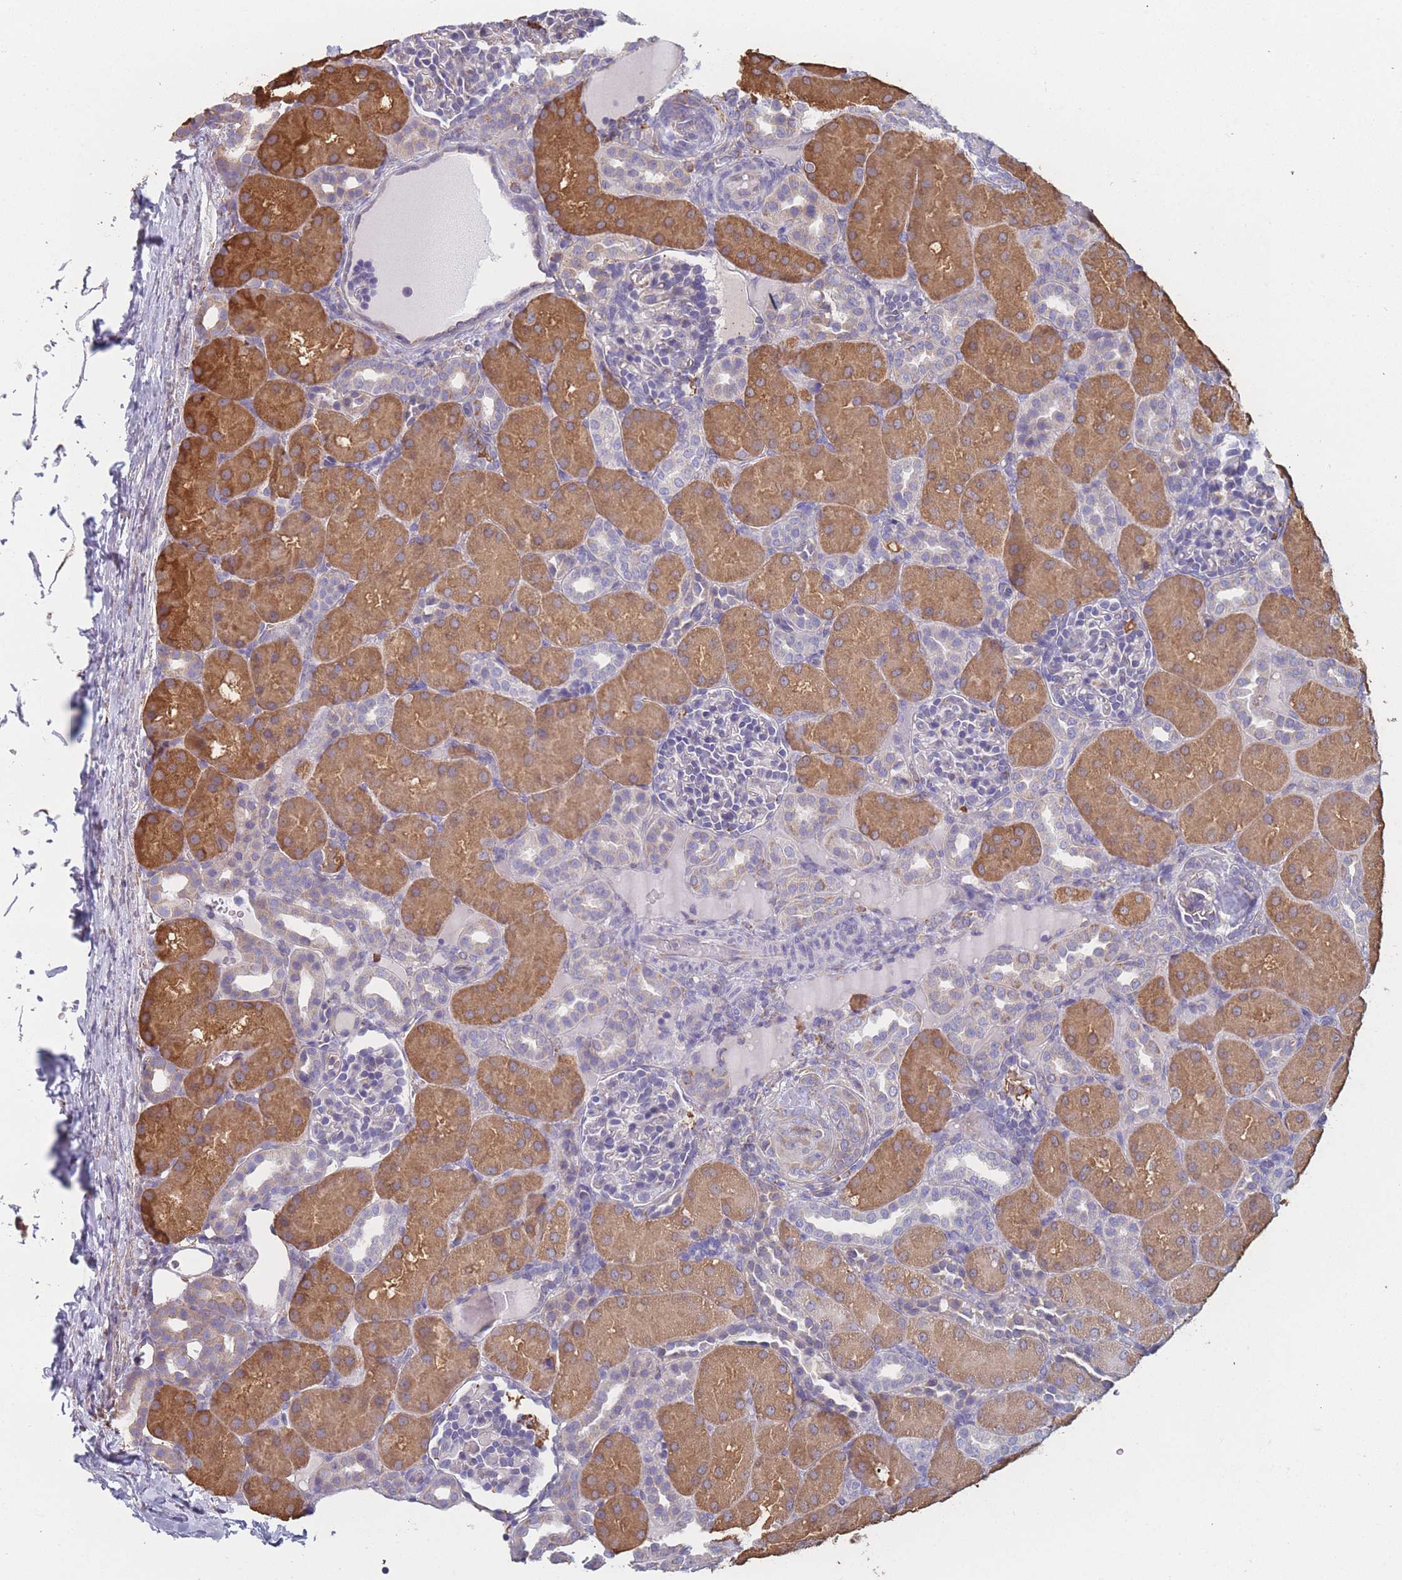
{"staining": {"intensity": "negative", "quantity": "none", "location": "none"}, "tissue": "kidney", "cell_type": "Cells in glomeruli", "image_type": "normal", "snomed": [{"axis": "morphology", "description": "Normal tissue, NOS"}, {"axis": "topography", "description": "Kidney"}], "caption": "High power microscopy micrograph of an IHC micrograph of unremarkable kidney, revealing no significant positivity in cells in glomeruli.", "gene": "OR7C2", "patient": {"sex": "male", "age": 1}}